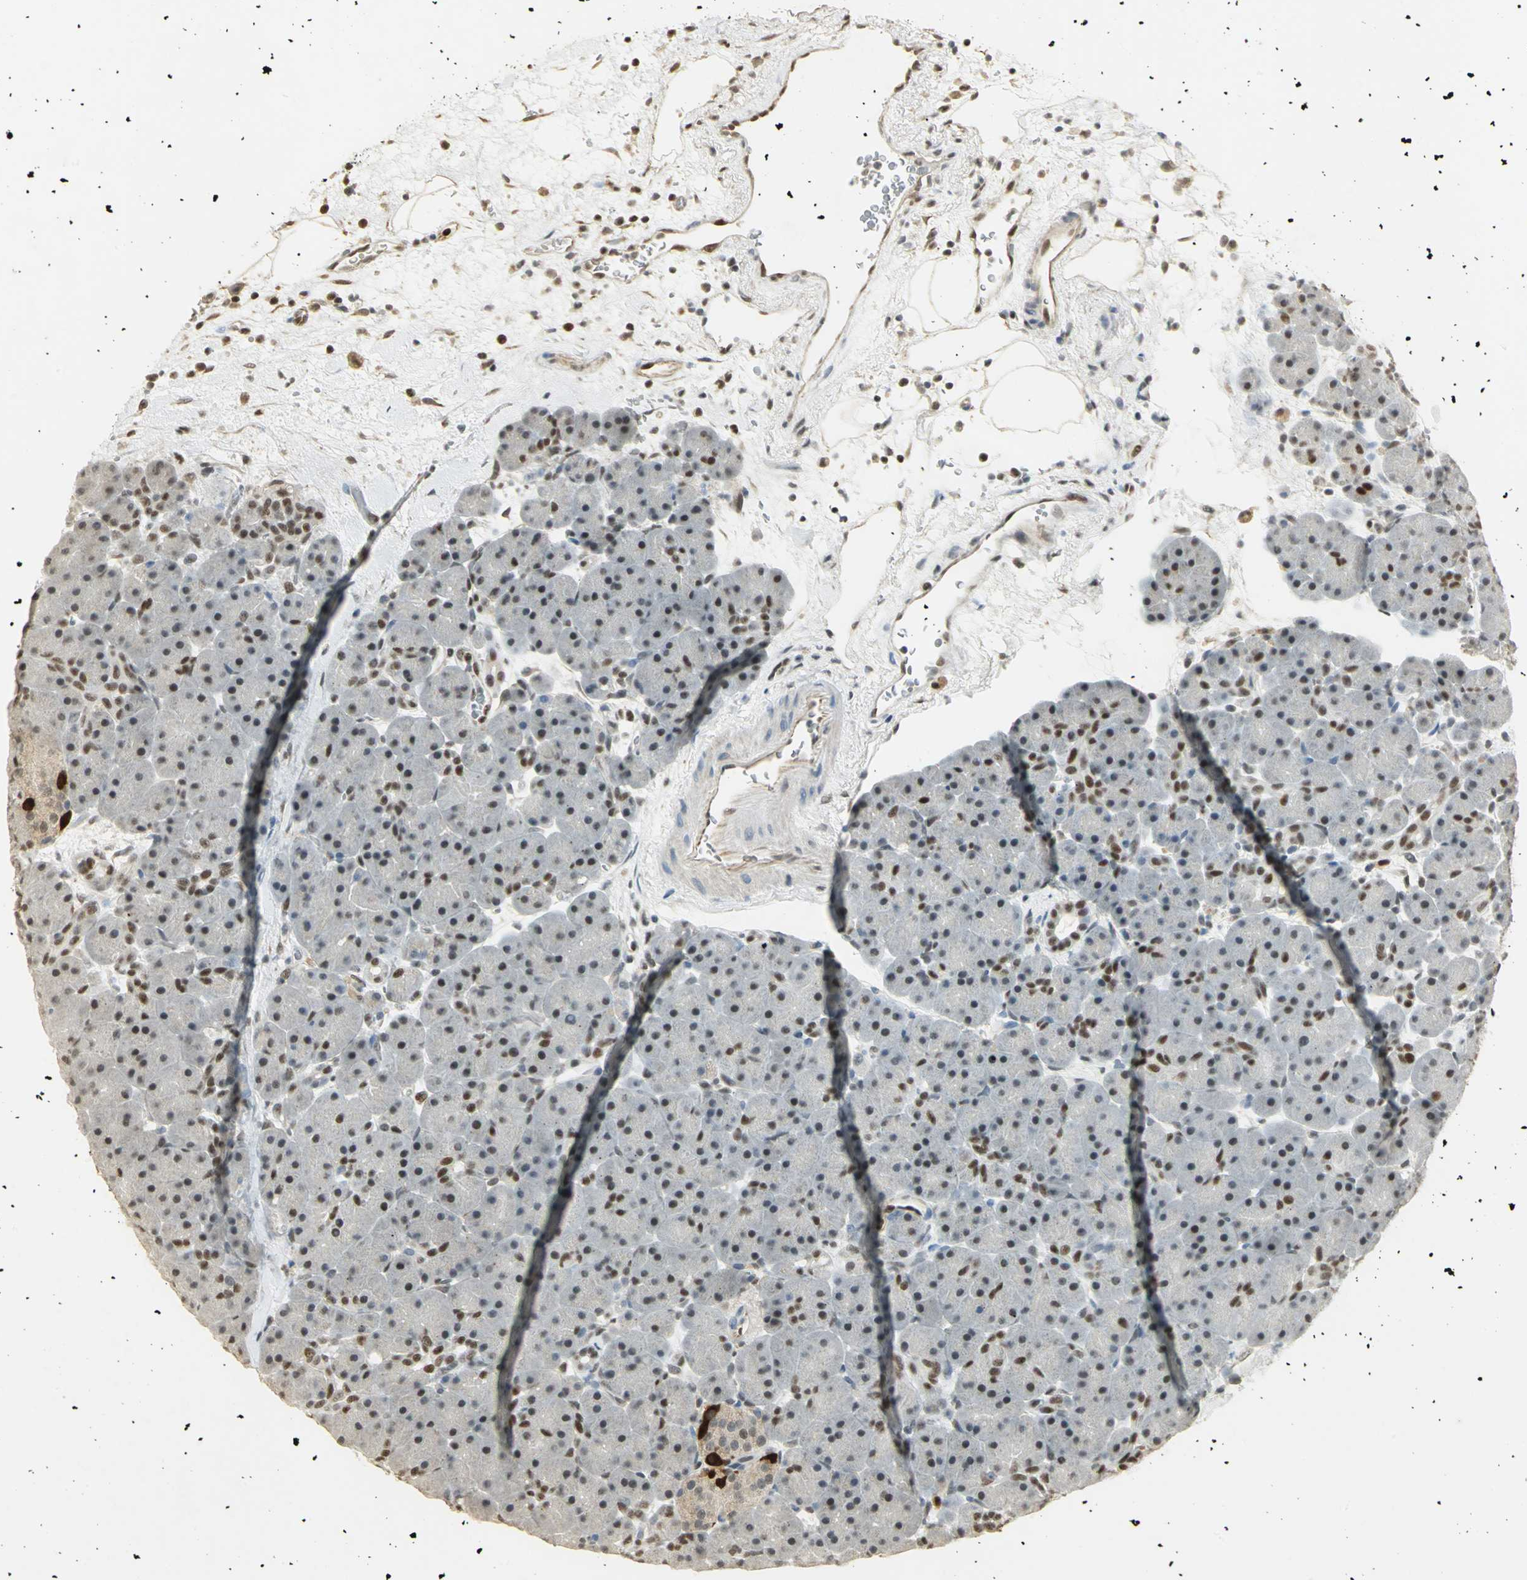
{"staining": {"intensity": "weak", "quantity": "25%-75%", "location": "none"}, "tissue": "pancreas", "cell_type": "Exocrine glandular cells", "image_type": "normal", "snomed": [{"axis": "morphology", "description": "Normal tissue, NOS"}, {"axis": "topography", "description": "Pancreas"}], "caption": "This image exhibits IHC staining of unremarkable pancreas, with low weak None staining in approximately 25%-75% of exocrine glandular cells.", "gene": "ELF1", "patient": {"sex": "male", "age": 66}}